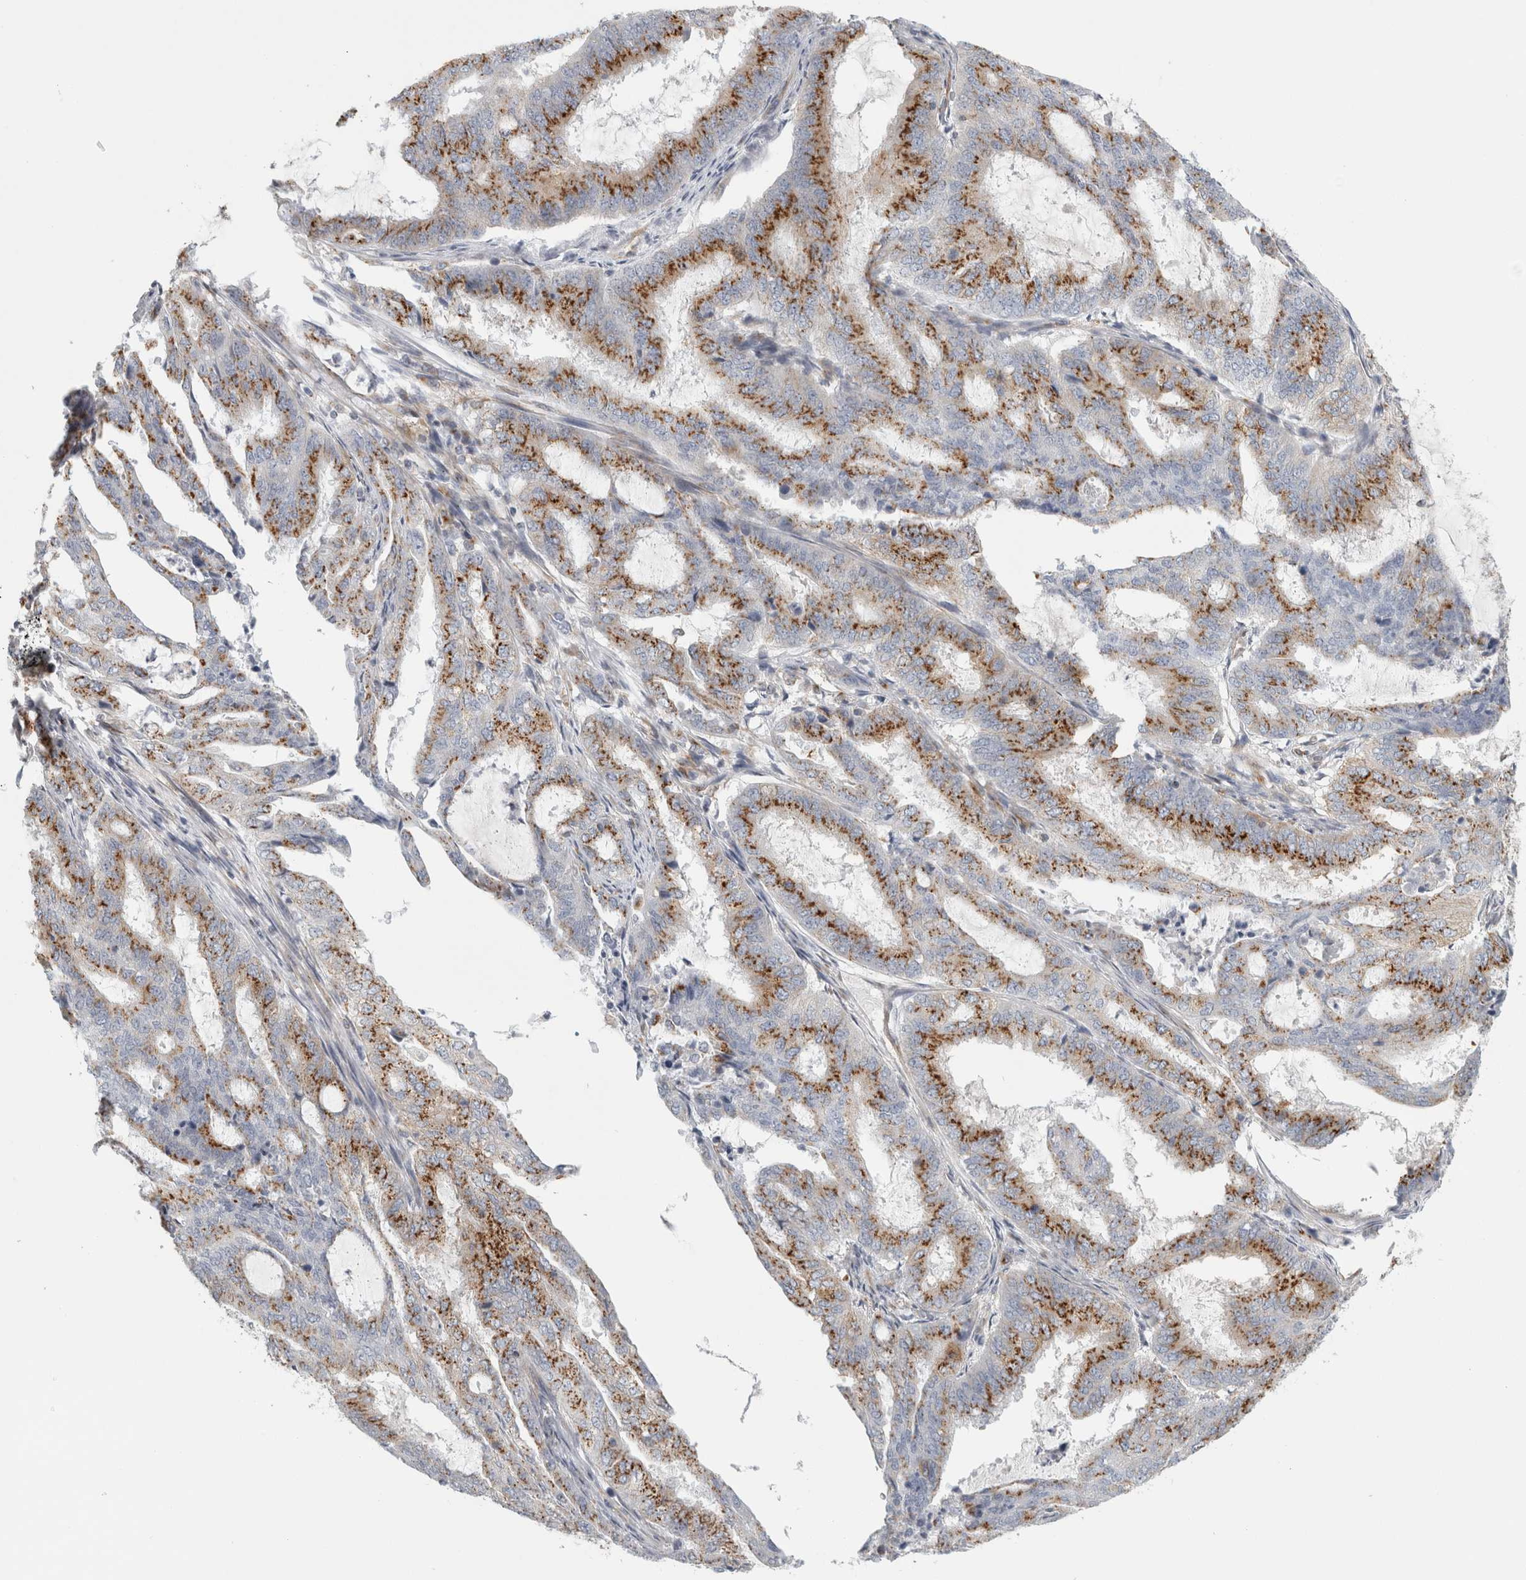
{"staining": {"intensity": "moderate", "quantity": ">75%", "location": "cytoplasmic/membranous"}, "tissue": "endometrial cancer", "cell_type": "Tumor cells", "image_type": "cancer", "snomed": [{"axis": "morphology", "description": "Adenocarcinoma, NOS"}, {"axis": "topography", "description": "Endometrium"}], "caption": "Endometrial adenocarcinoma stained for a protein demonstrates moderate cytoplasmic/membranous positivity in tumor cells.", "gene": "PEX6", "patient": {"sex": "female", "age": 51}}